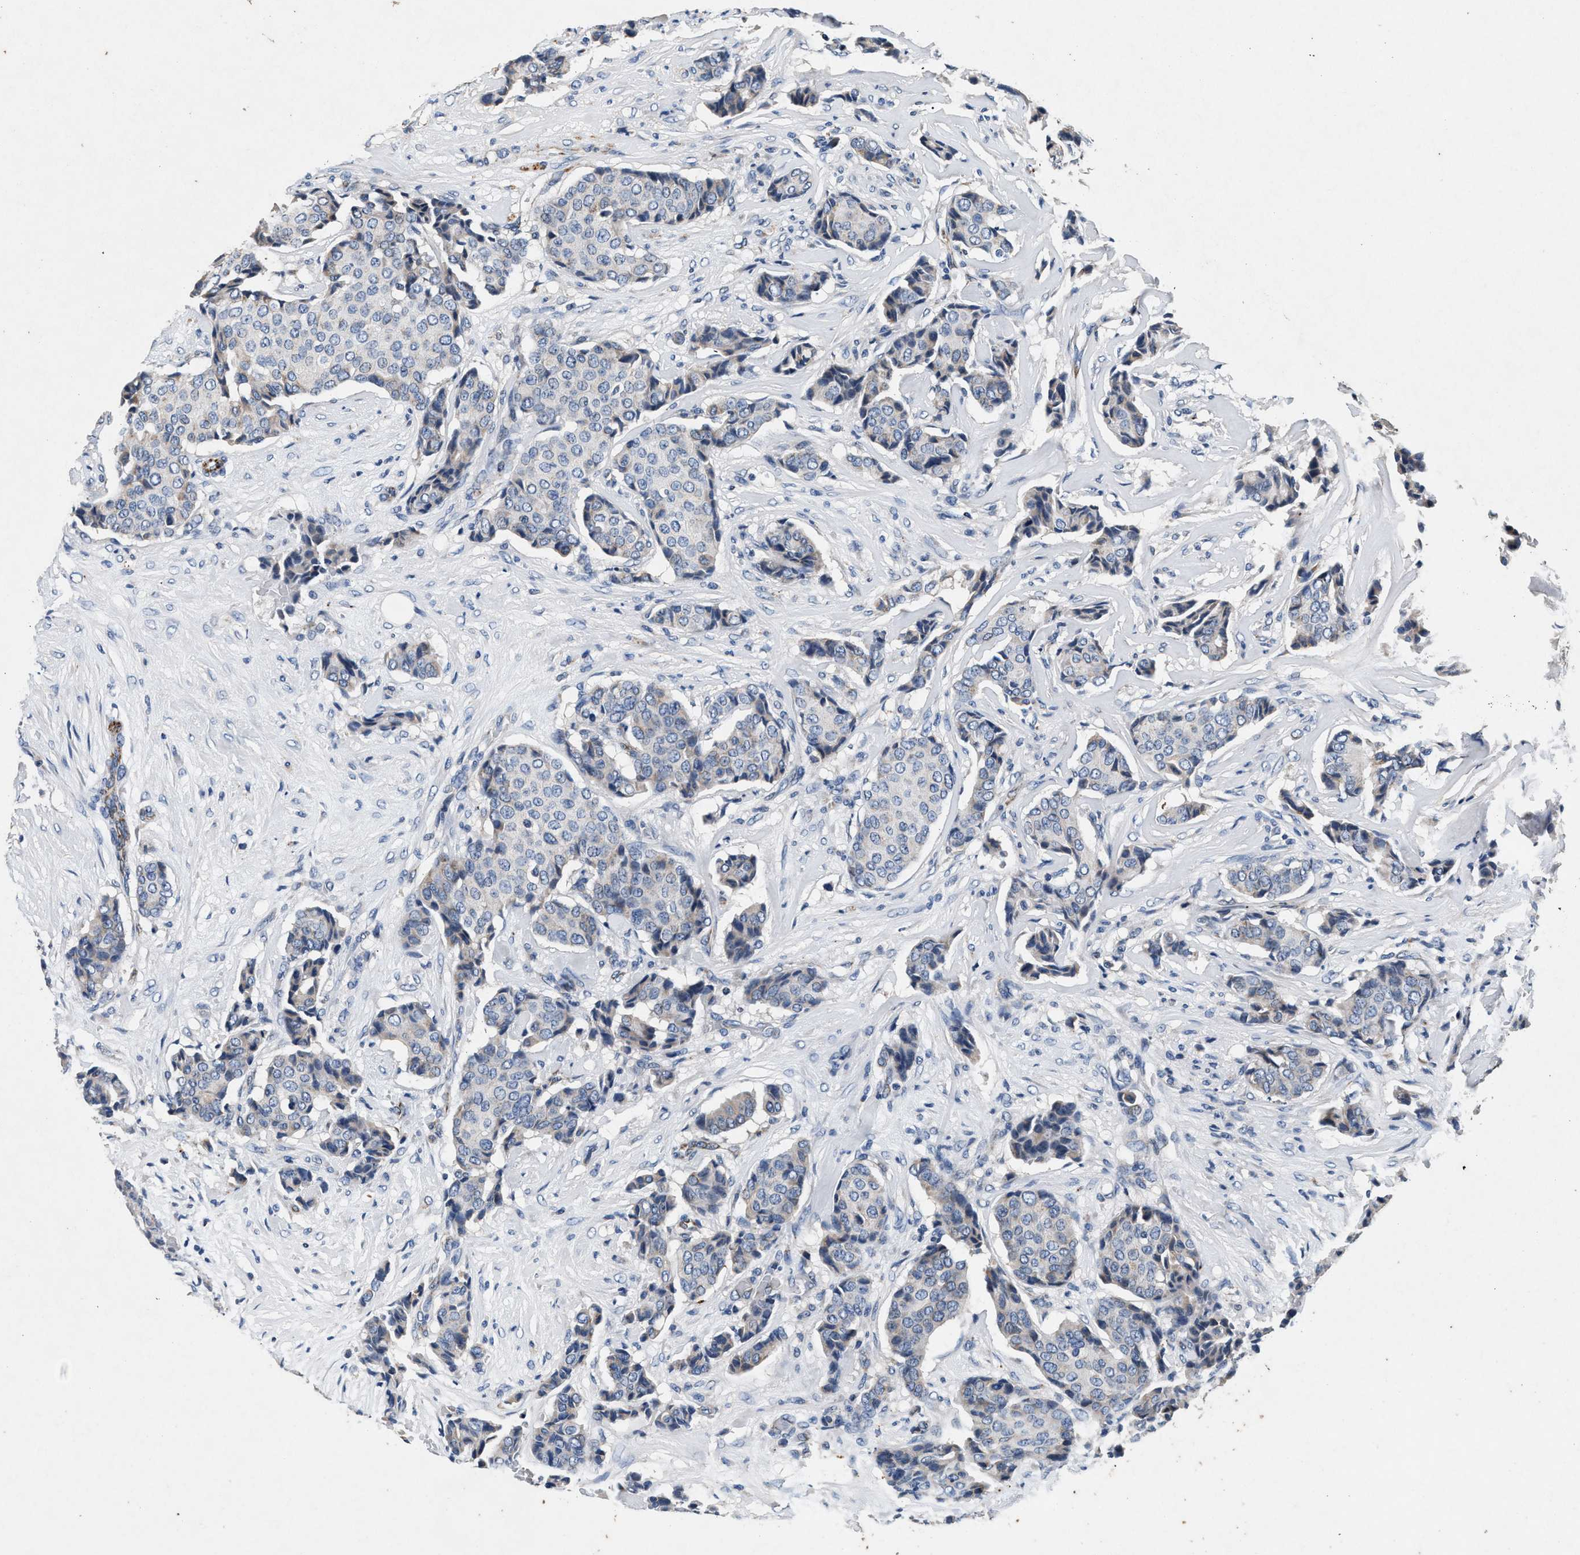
{"staining": {"intensity": "negative", "quantity": "none", "location": "none"}, "tissue": "breast cancer", "cell_type": "Tumor cells", "image_type": "cancer", "snomed": [{"axis": "morphology", "description": "Duct carcinoma"}, {"axis": "topography", "description": "Breast"}], "caption": "Histopathology image shows no significant protein staining in tumor cells of breast cancer (intraductal carcinoma). Nuclei are stained in blue.", "gene": "PKD2L1", "patient": {"sex": "female", "age": 75}}